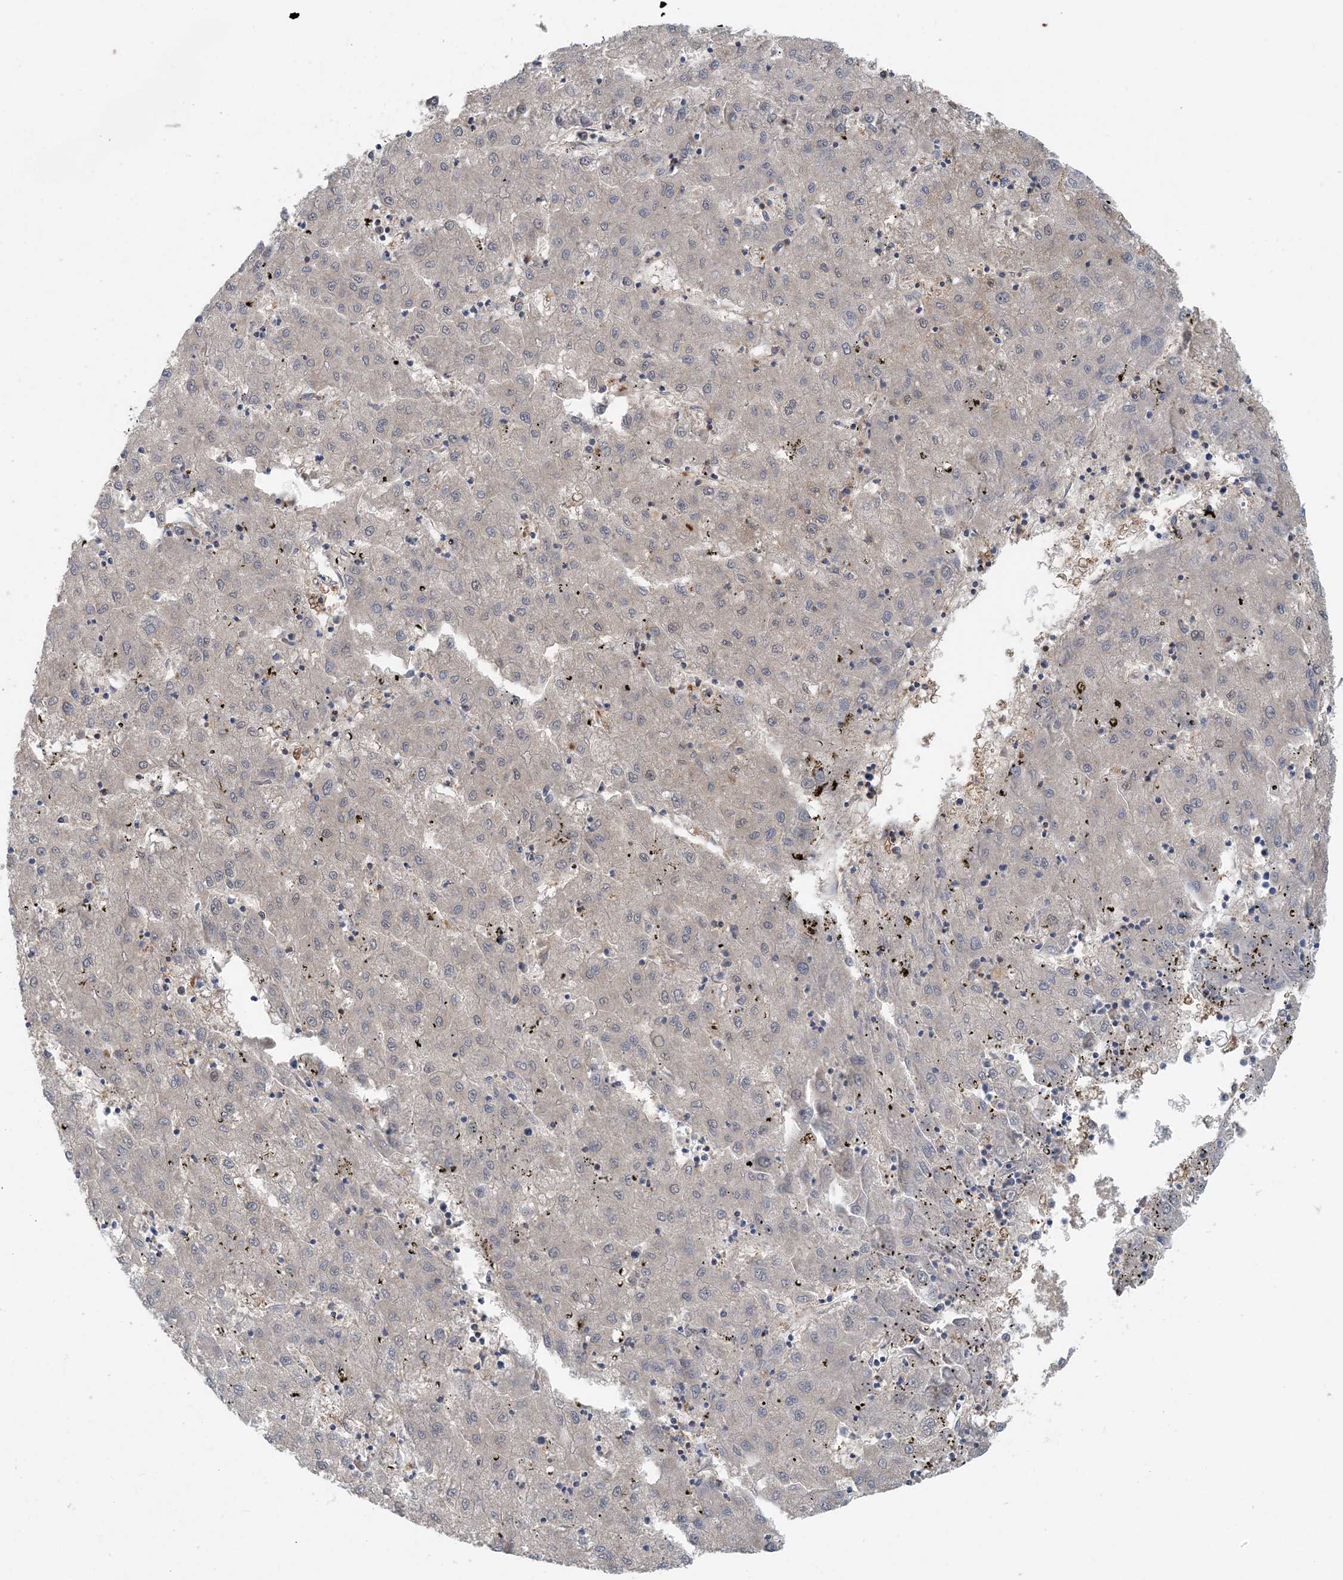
{"staining": {"intensity": "weak", "quantity": "<25%", "location": "cytoplasmic/membranous,nuclear"}, "tissue": "liver cancer", "cell_type": "Tumor cells", "image_type": "cancer", "snomed": [{"axis": "morphology", "description": "Carcinoma, Hepatocellular, NOS"}, {"axis": "topography", "description": "Liver"}], "caption": "This is an IHC micrograph of hepatocellular carcinoma (liver). There is no expression in tumor cells.", "gene": "HIKESHI", "patient": {"sex": "male", "age": 72}}